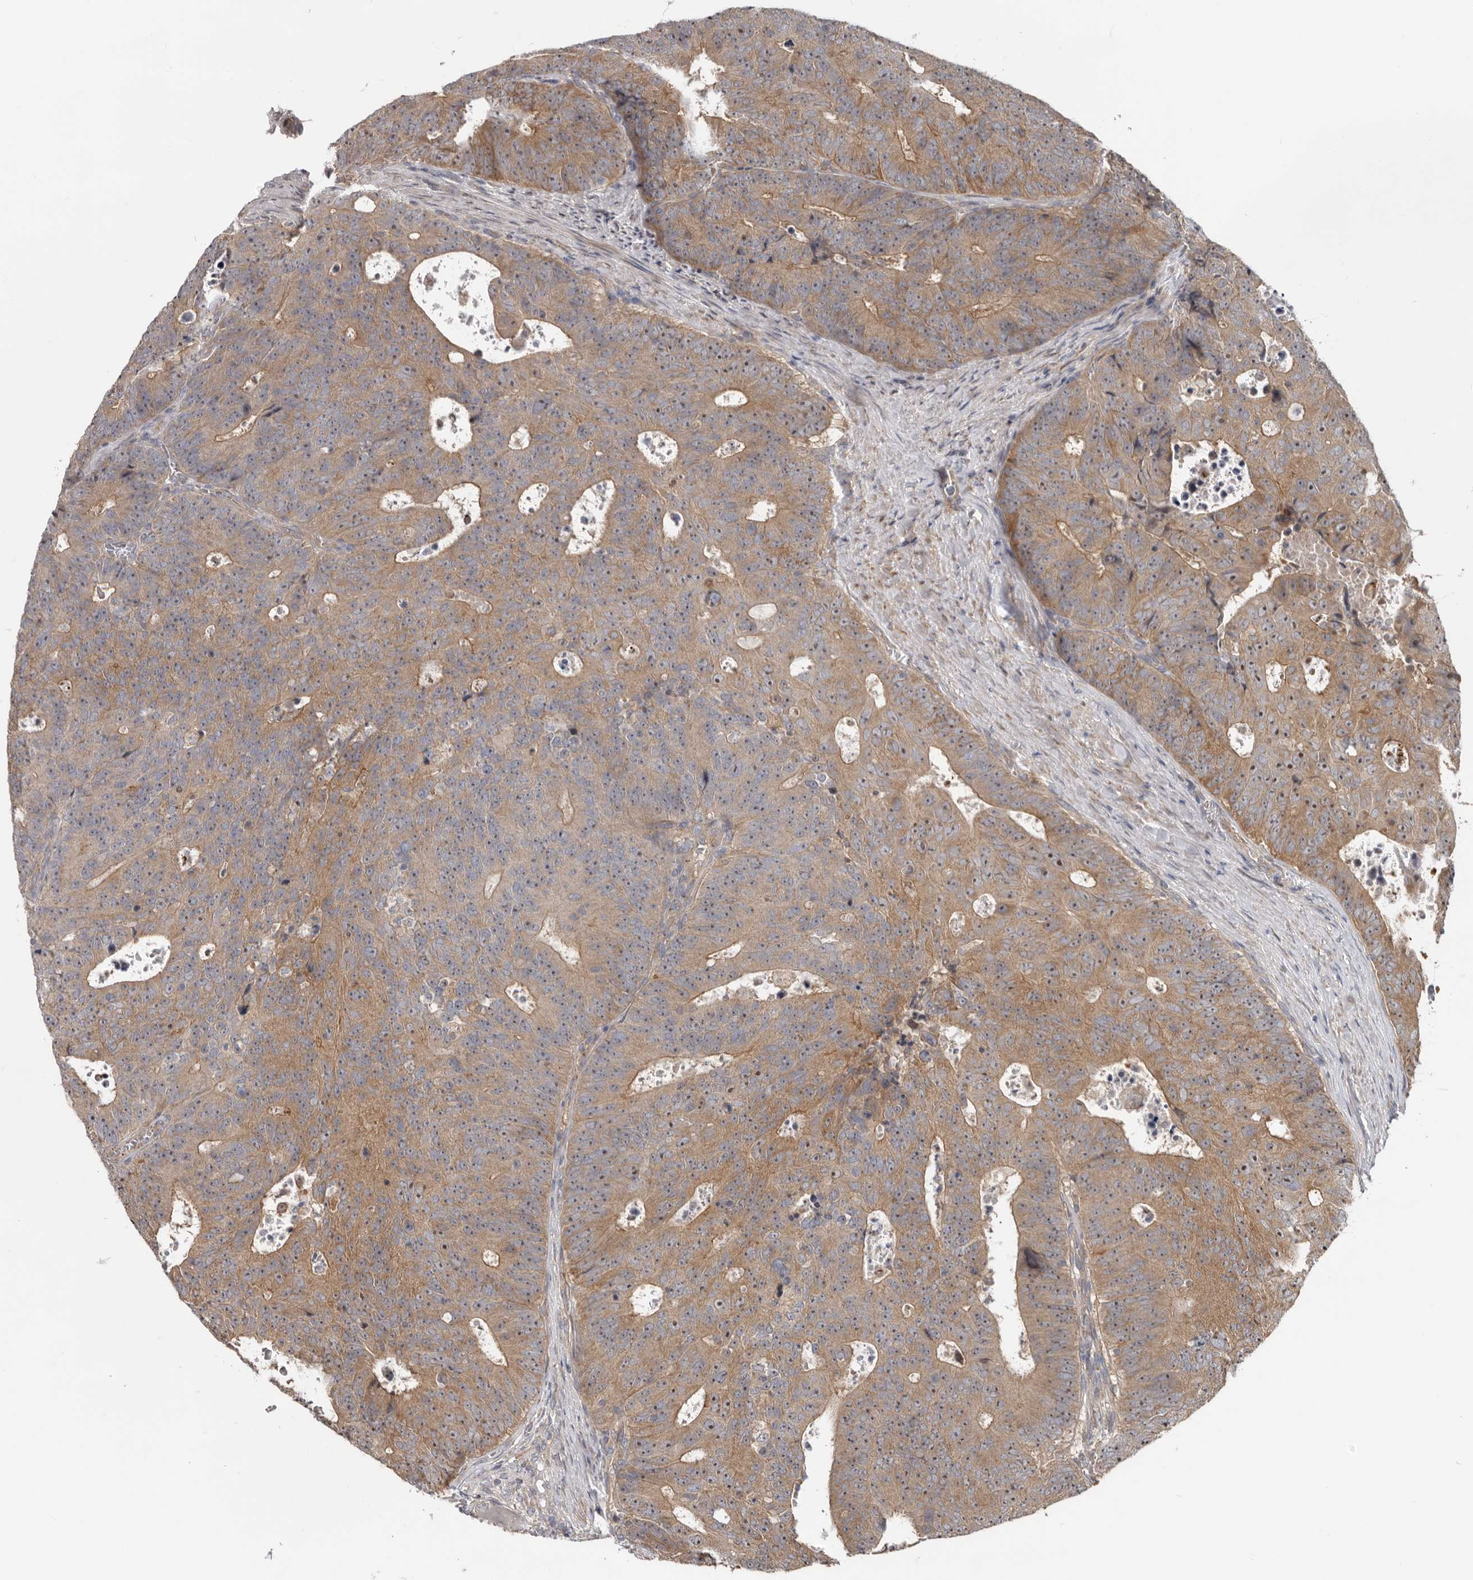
{"staining": {"intensity": "moderate", "quantity": ">75%", "location": "cytoplasmic/membranous,nuclear"}, "tissue": "colorectal cancer", "cell_type": "Tumor cells", "image_type": "cancer", "snomed": [{"axis": "morphology", "description": "Adenocarcinoma, NOS"}, {"axis": "topography", "description": "Colon"}], "caption": "Human colorectal adenocarcinoma stained with a brown dye demonstrates moderate cytoplasmic/membranous and nuclear positive expression in approximately >75% of tumor cells.", "gene": "HINT3", "patient": {"sex": "male", "age": 87}}